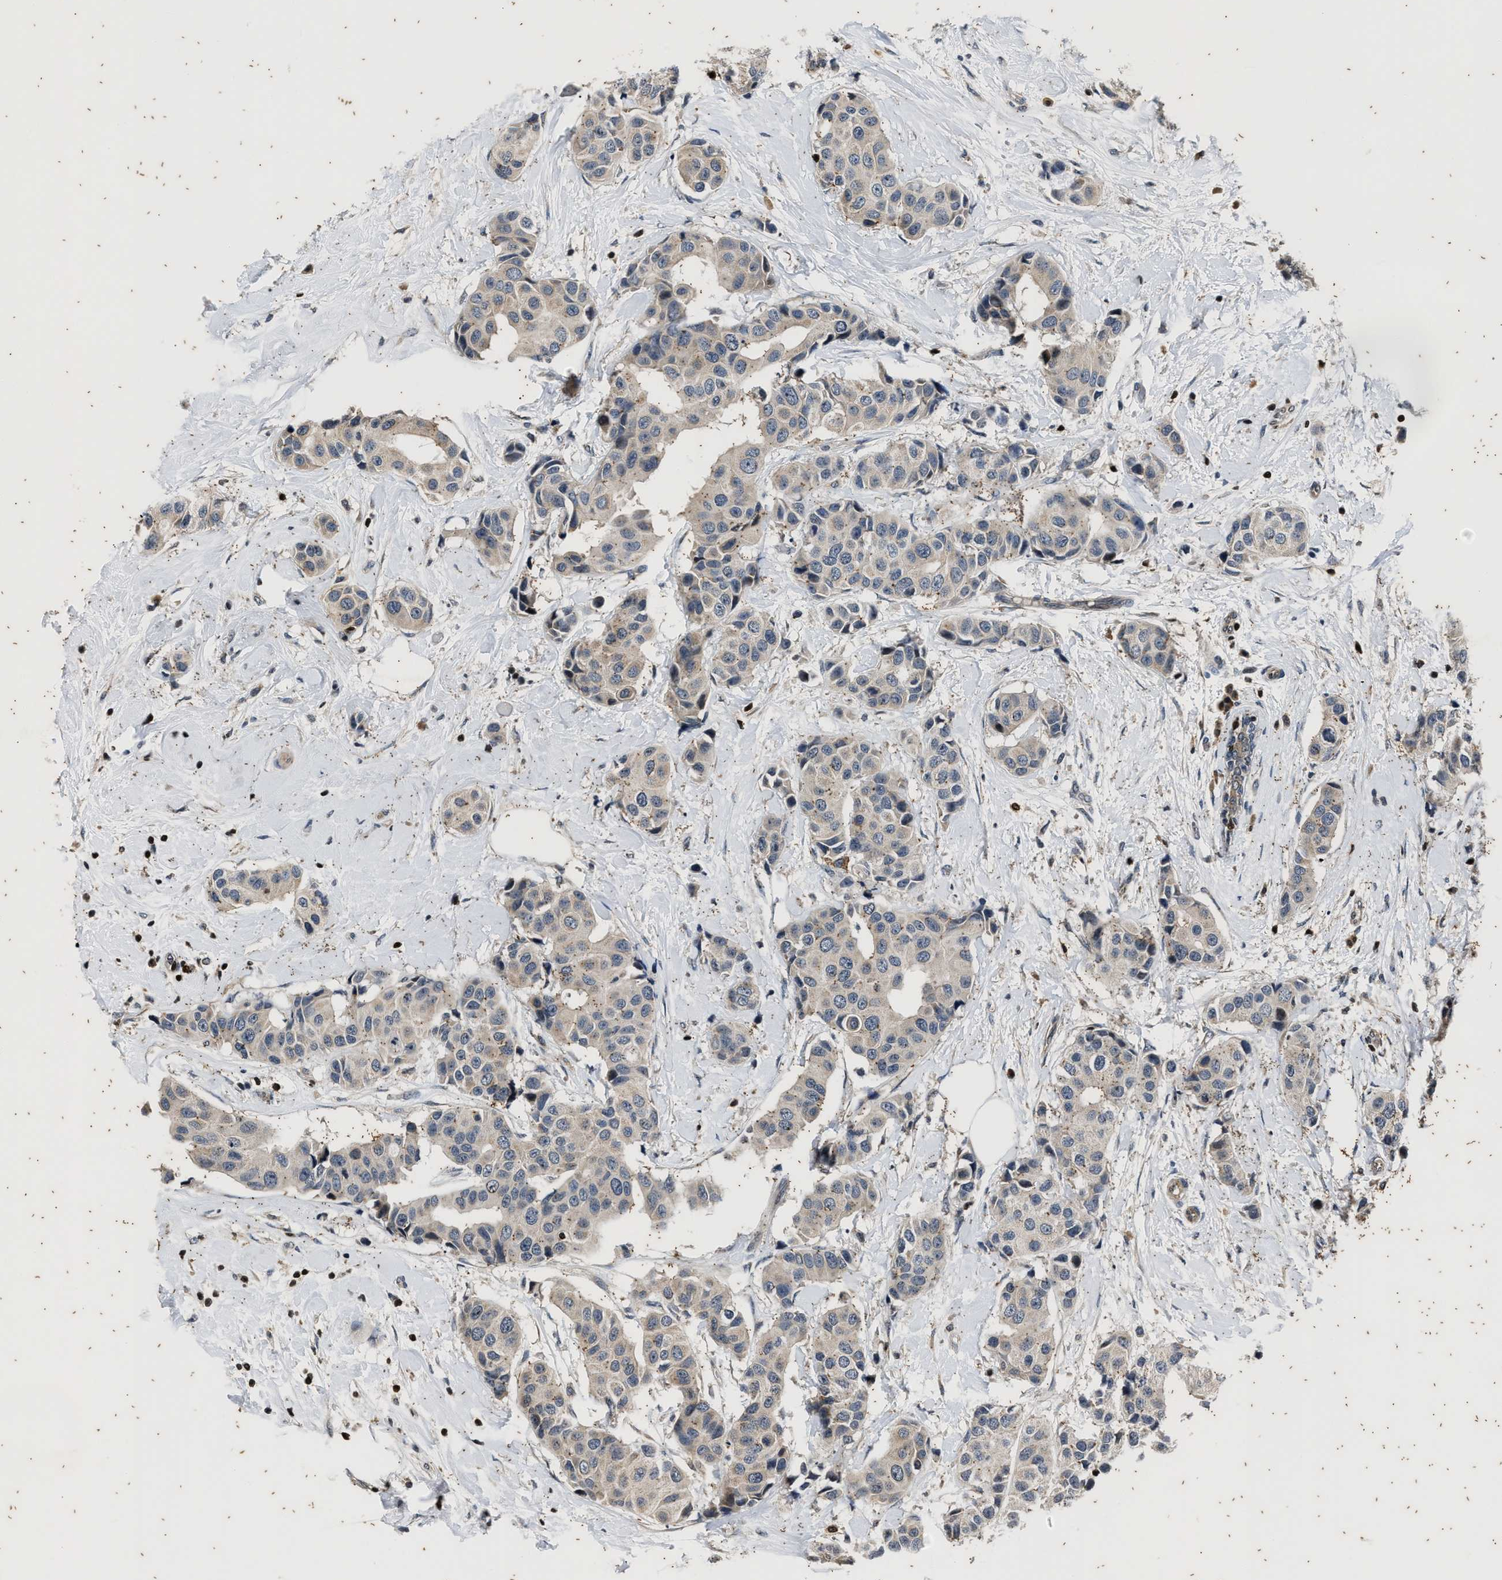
{"staining": {"intensity": "weak", "quantity": "<25%", "location": "cytoplasmic/membranous"}, "tissue": "breast cancer", "cell_type": "Tumor cells", "image_type": "cancer", "snomed": [{"axis": "morphology", "description": "Normal tissue, NOS"}, {"axis": "morphology", "description": "Duct carcinoma"}, {"axis": "topography", "description": "Breast"}], "caption": "High magnification brightfield microscopy of breast cancer stained with DAB (3,3'-diaminobenzidine) (brown) and counterstained with hematoxylin (blue): tumor cells show no significant expression.", "gene": "PTPN7", "patient": {"sex": "female", "age": 39}}